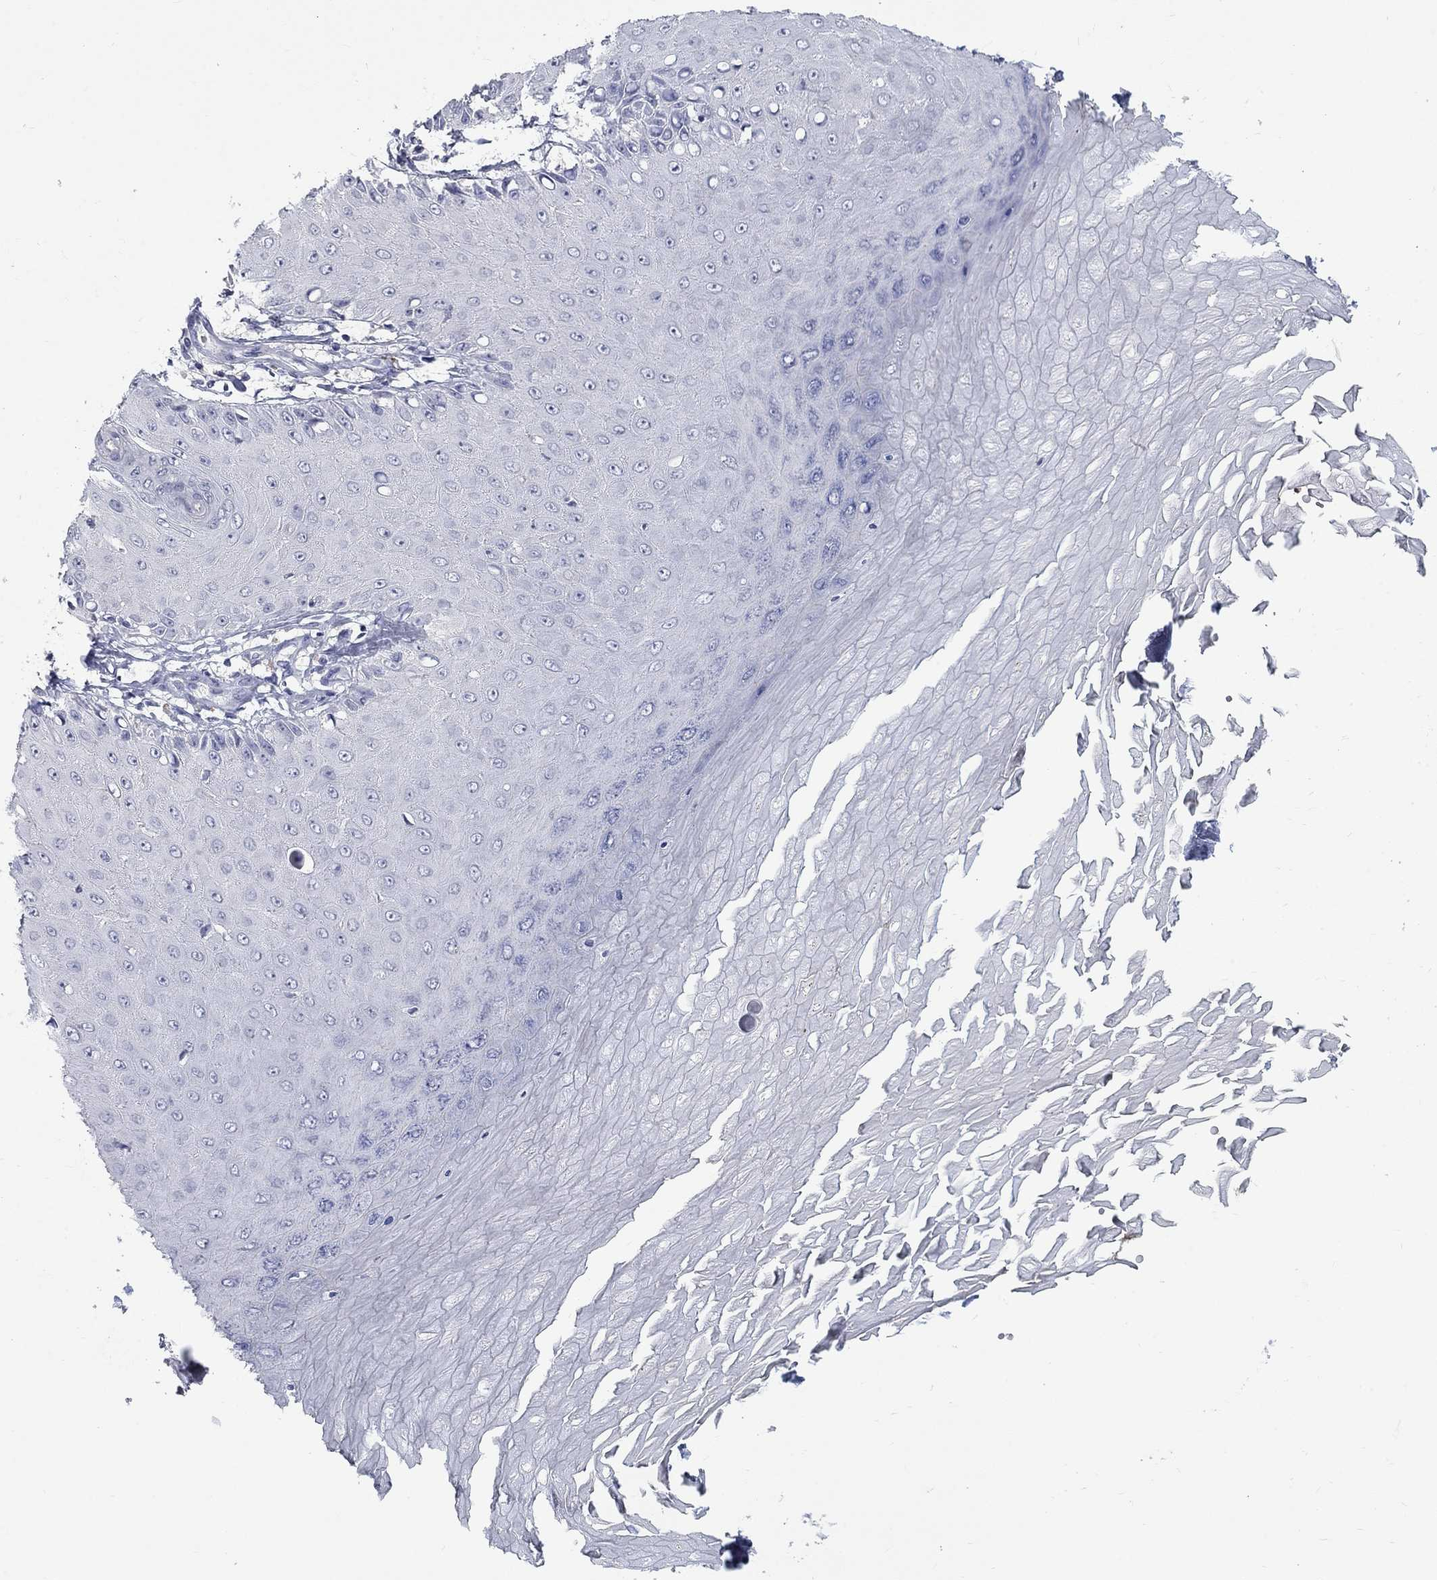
{"staining": {"intensity": "negative", "quantity": "none", "location": "none"}, "tissue": "skin cancer", "cell_type": "Tumor cells", "image_type": "cancer", "snomed": [{"axis": "morphology", "description": "Inflammation, NOS"}, {"axis": "morphology", "description": "Squamous cell carcinoma, NOS"}, {"axis": "topography", "description": "Skin"}], "caption": "The IHC image has no significant positivity in tumor cells of squamous cell carcinoma (skin) tissue. Nuclei are stained in blue.", "gene": "PTH1R", "patient": {"sex": "male", "age": 70}}